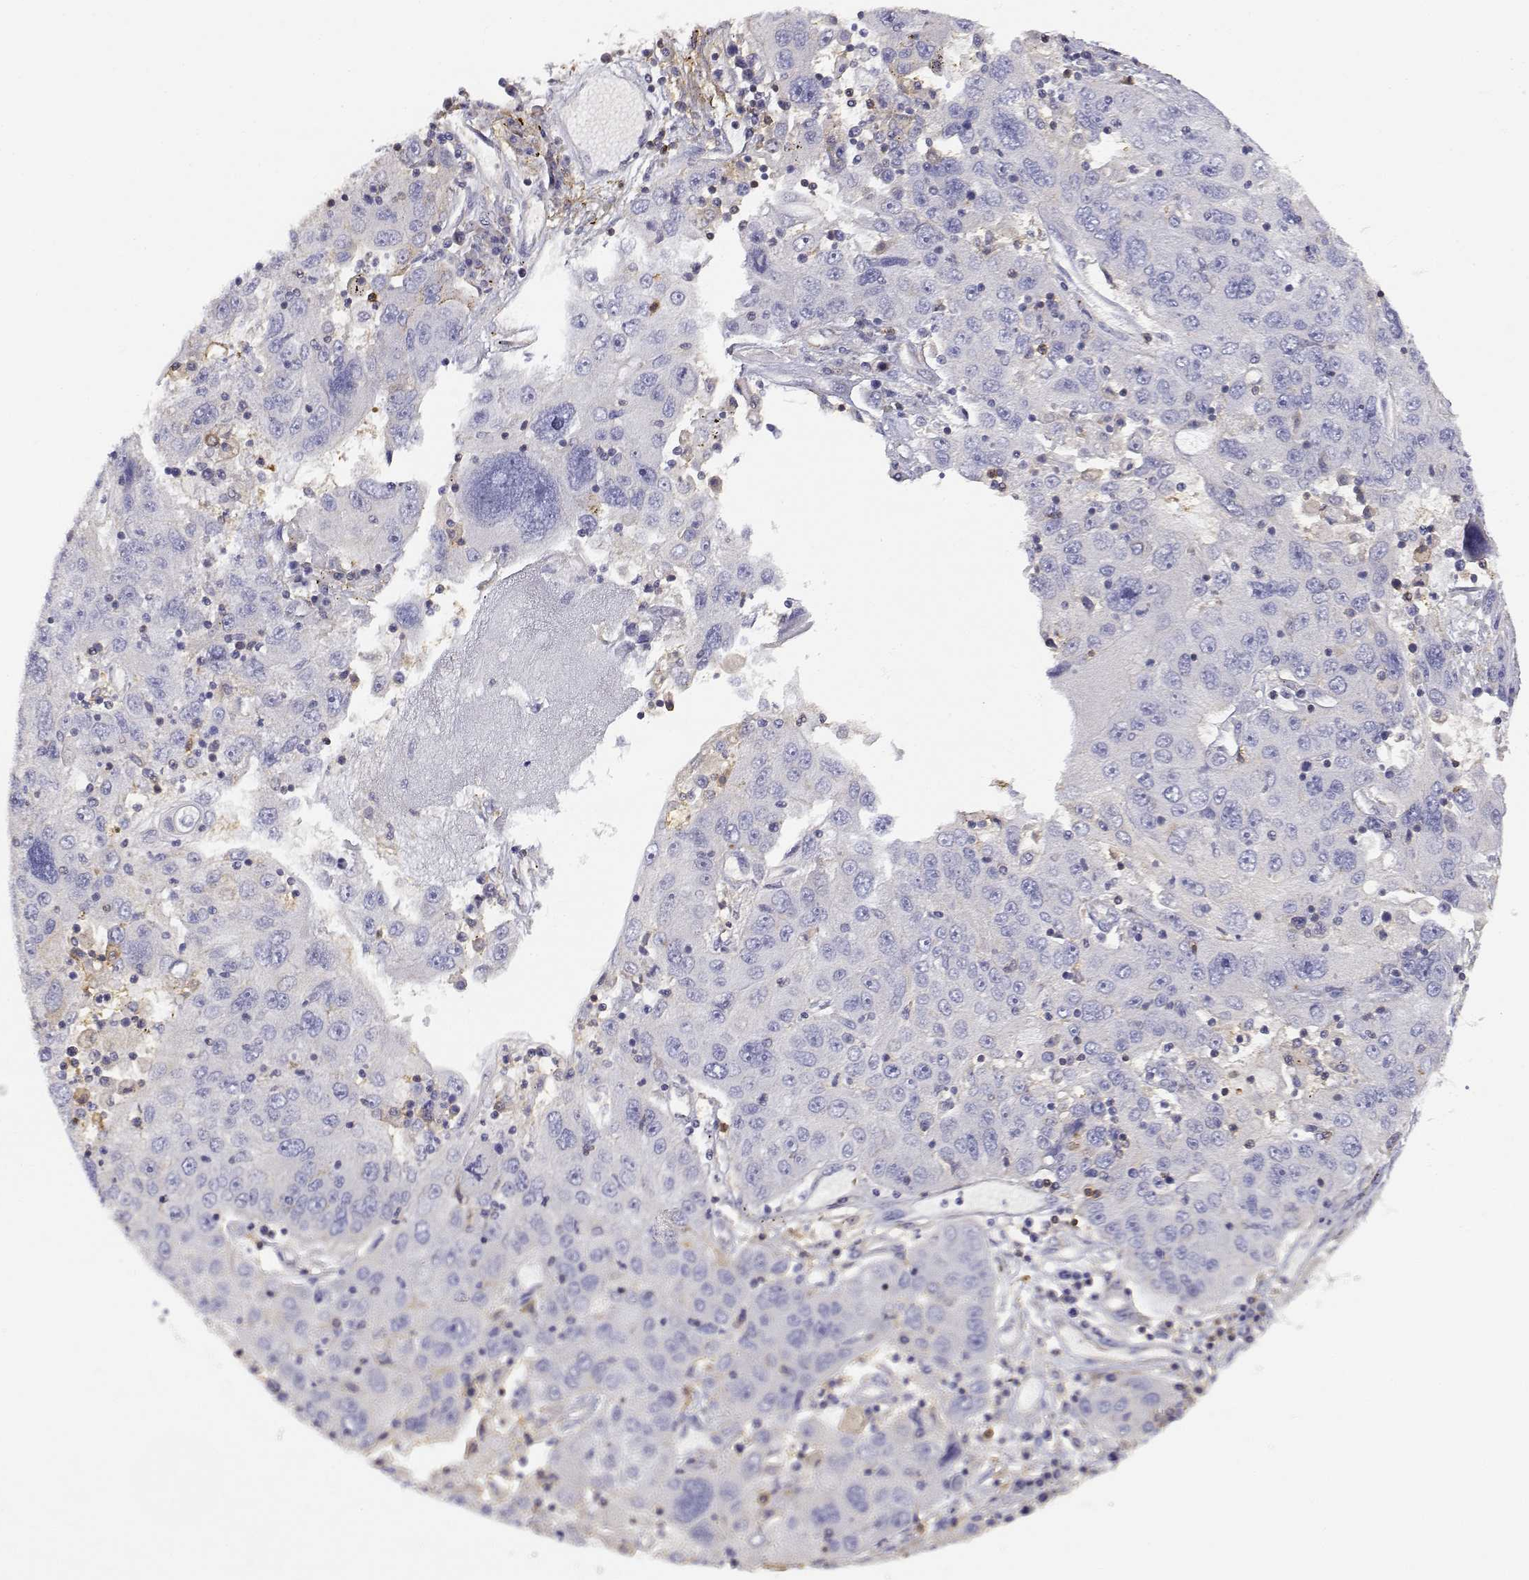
{"staining": {"intensity": "negative", "quantity": "none", "location": "none"}, "tissue": "stomach cancer", "cell_type": "Tumor cells", "image_type": "cancer", "snomed": [{"axis": "morphology", "description": "Adenocarcinoma, NOS"}, {"axis": "topography", "description": "Stomach"}], "caption": "High magnification brightfield microscopy of stomach cancer (adenocarcinoma) stained with DAB (brown) and counterstained with hematoxylin (blue): tumor cells show no significant expression.", "gene": "ADA", "patient": {"sex": "male", "age": 56}}